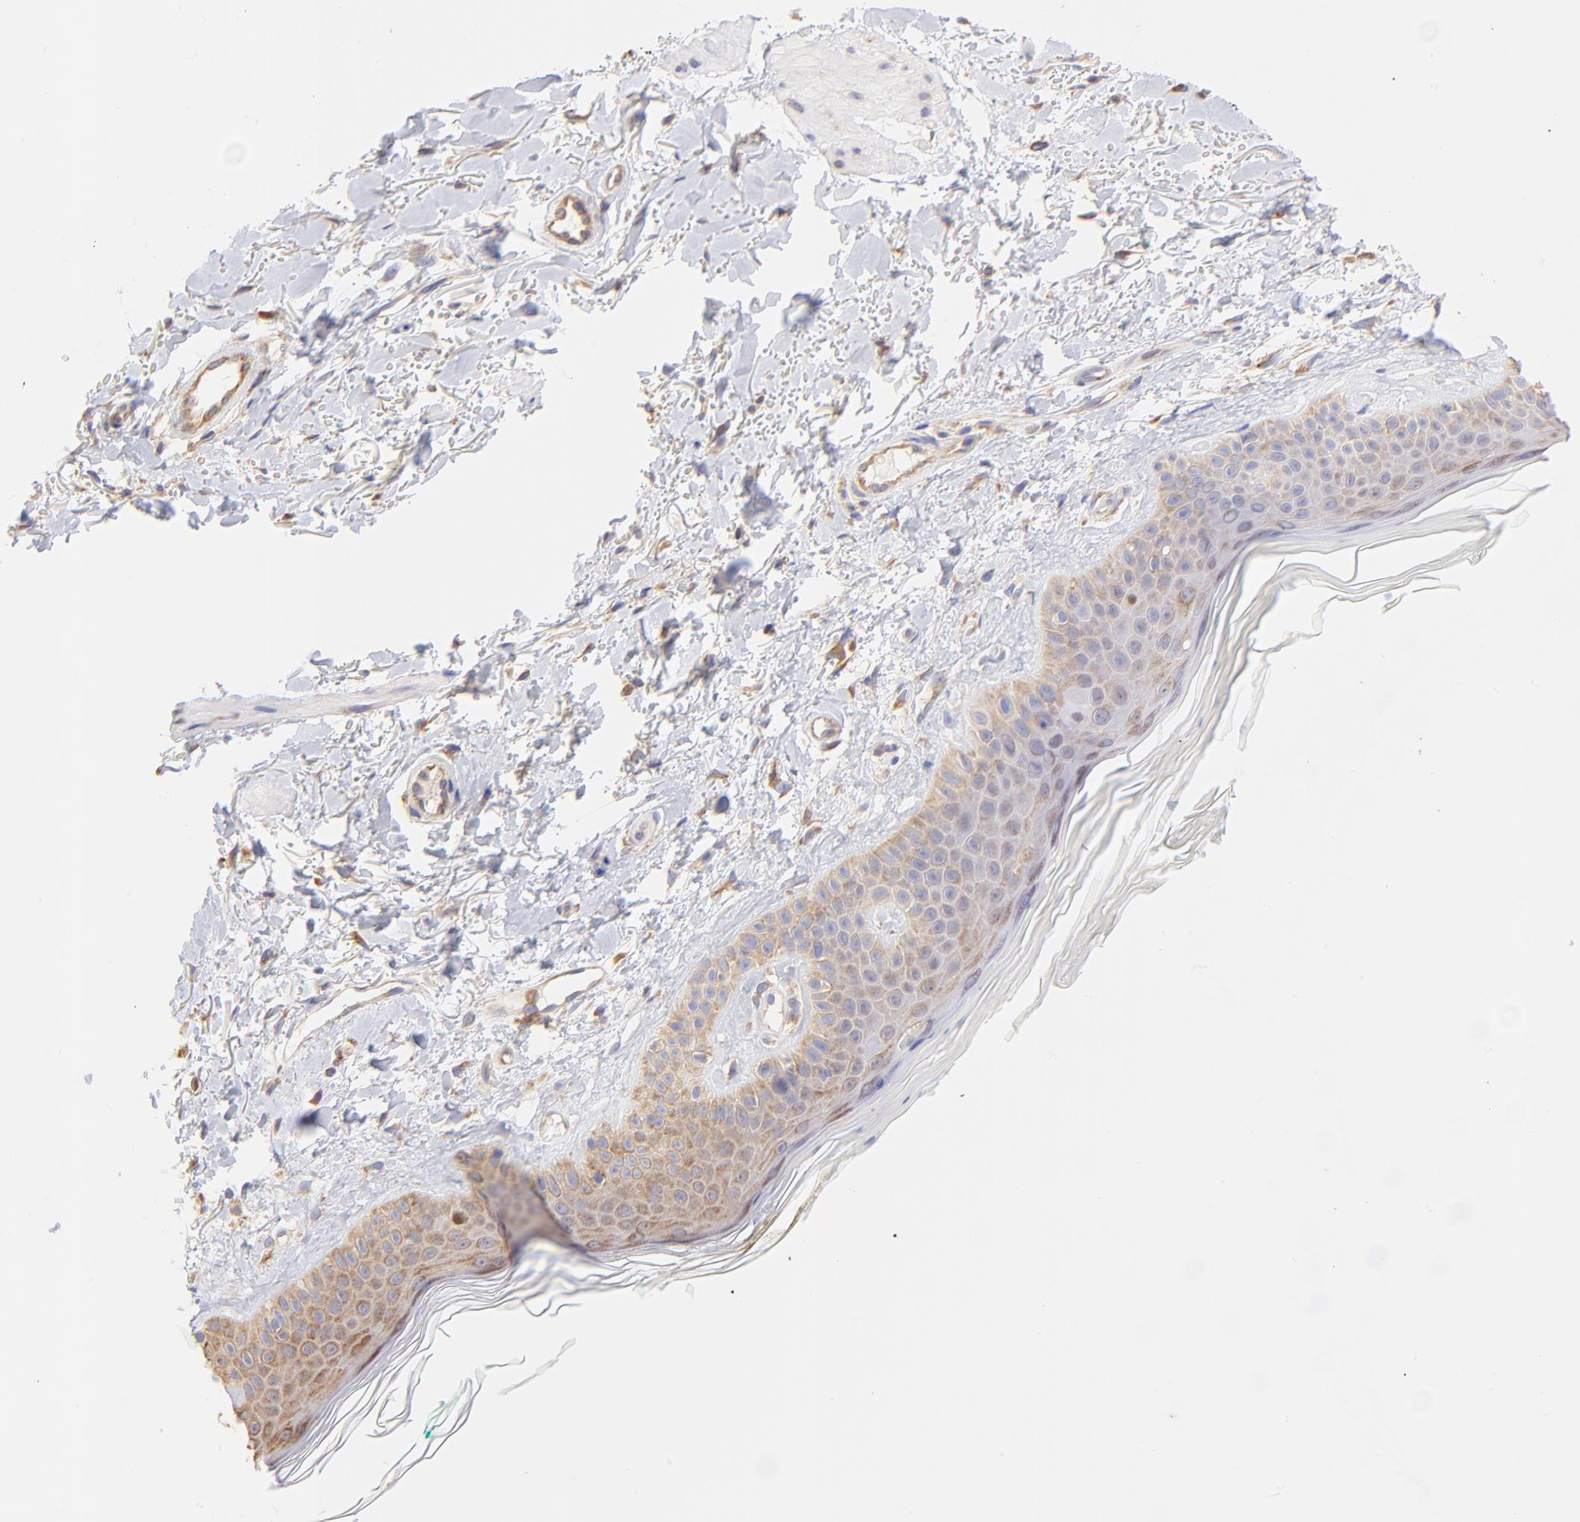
{"staining": {"intensity": "moderate", "quantity": ">75%", "location": "cytoplasmic/membranous"}, "tissue": "skin", "cell_type": "Fibroblasts", "image_type": "normal", "snomed": [{"axis": "morphology", "description": "Normal tissue, NOS"}, {"axis": "topography", "description": "Skin"}], "caption": "This histopathology image exhibits immunohistochemistry staining of unremarkable human skin, with medium moderate cytoplasmic/membranous staining in about >75% of fibroblasts.", "gene": "RPL30", "patient": {"sex": "male", "age": 71}}